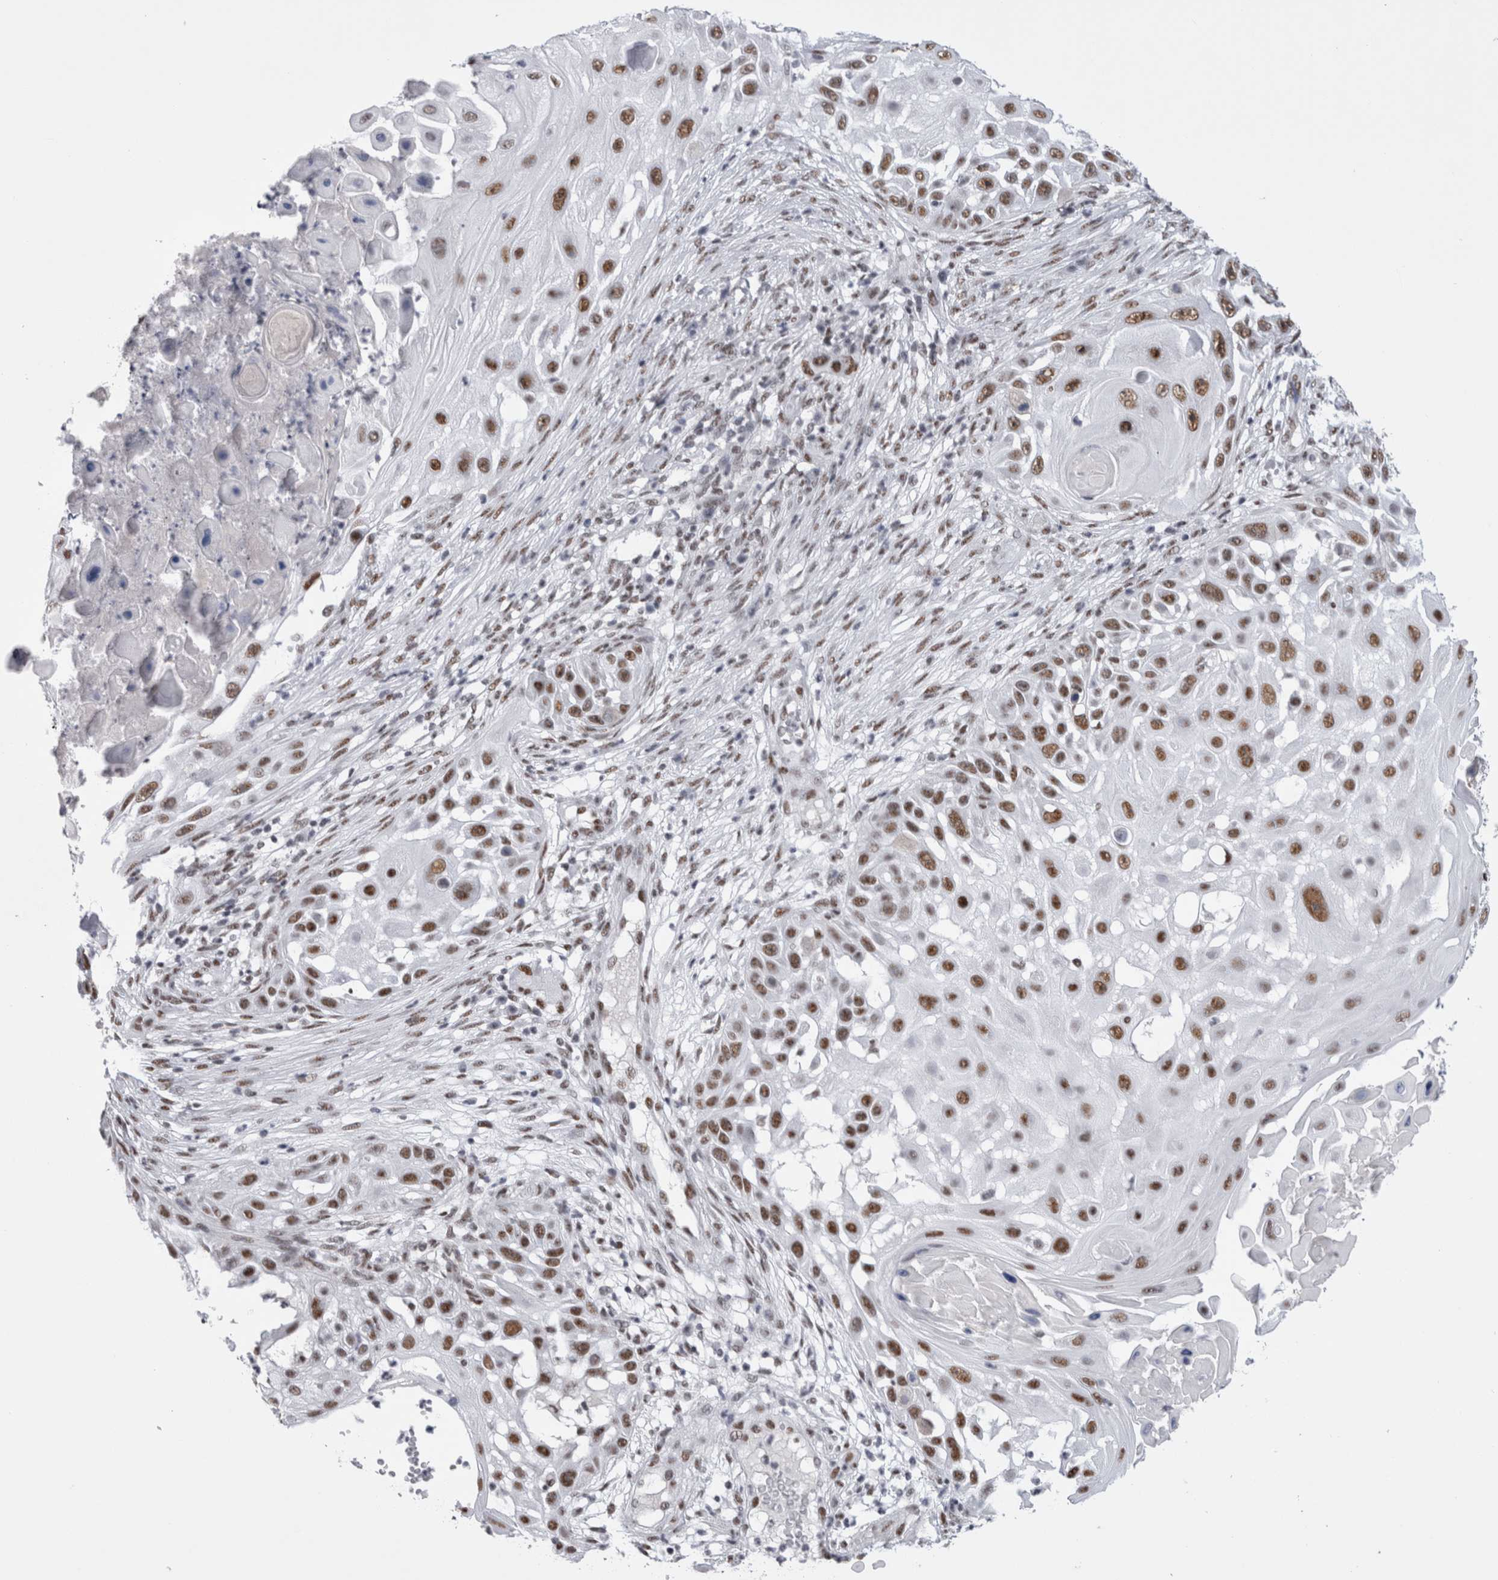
{"staining": {"intensity": "moderate", "quantity": ">75%", "location": "nuclear"}, "tissue": "skin cancer", "cell_type": "Tumor cells", "image_type": "cancer", "snomed": [{"axis": "morphology", "description": "Squamous cell carcinoma, NOS"}, {"axis": "topography", "description": "Skin"}], "caption": "Squamous cell carcinoma (skin) stained with a brown dye displays moderate nuclear positive positivity in about >75% of tumor cells.", "gene": "API5", "patient": {"sex": "female", "age": 44}}